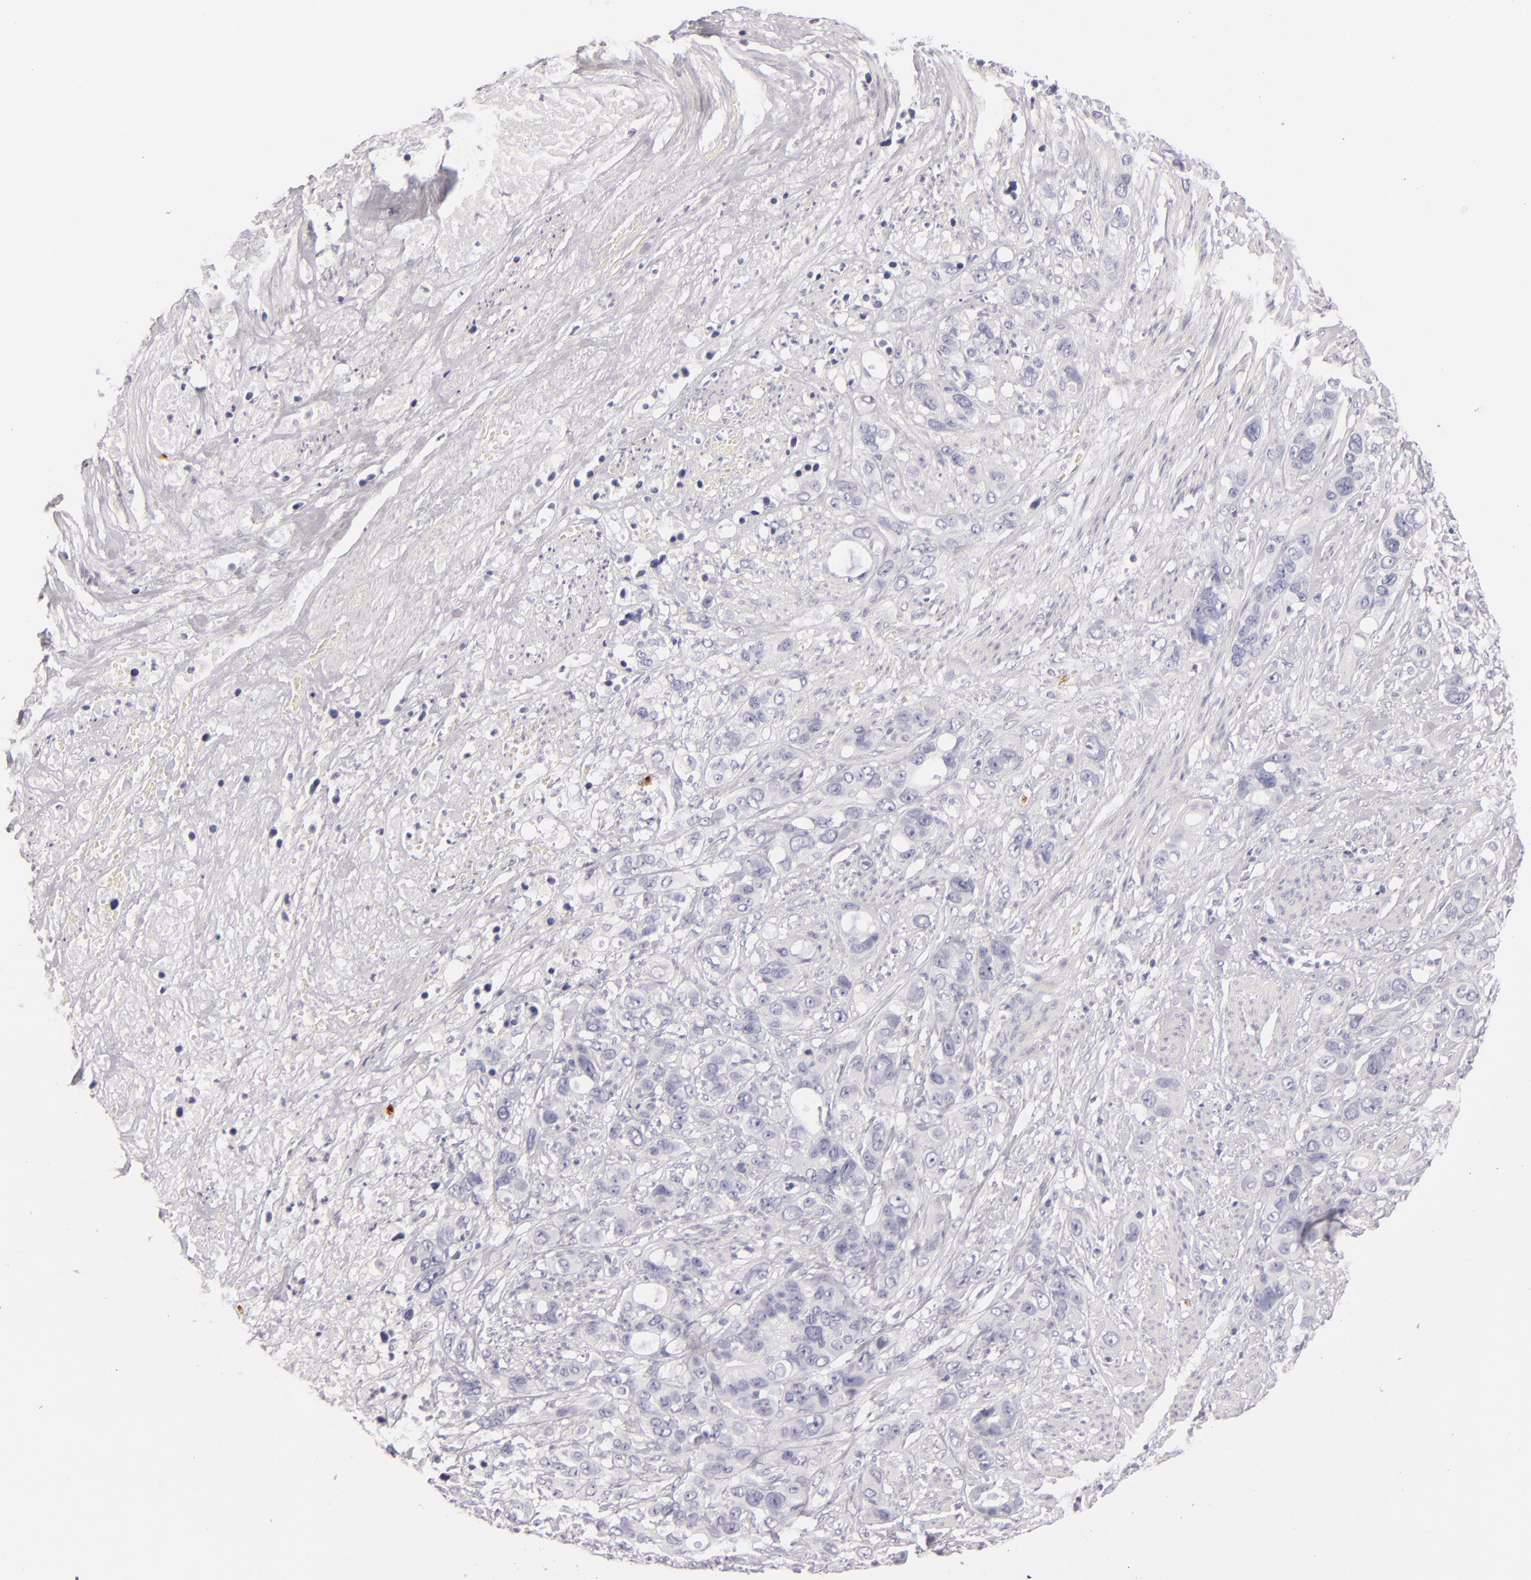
{"staining": {"intensity": "negative", "quantity": "none", "location": "none"}, "tissue": "stomach cancer", "cell_type": "Tumor cells", "image_type": "cancer", "snomed": [{"axis": "morphology", "description": "Adenocarcinoma, NOS"}, {"axis": "topography", "description": "Stomach, upper"}], "caption": "Adenocarcinoma (stomach) was stained to show a protein in brown. There is no significant staining in tumor cells. (DAB immunohistochemistry (IHC), high magnification).", "gene": "CD207", "patient": {"sex": "male", "age": 47}}